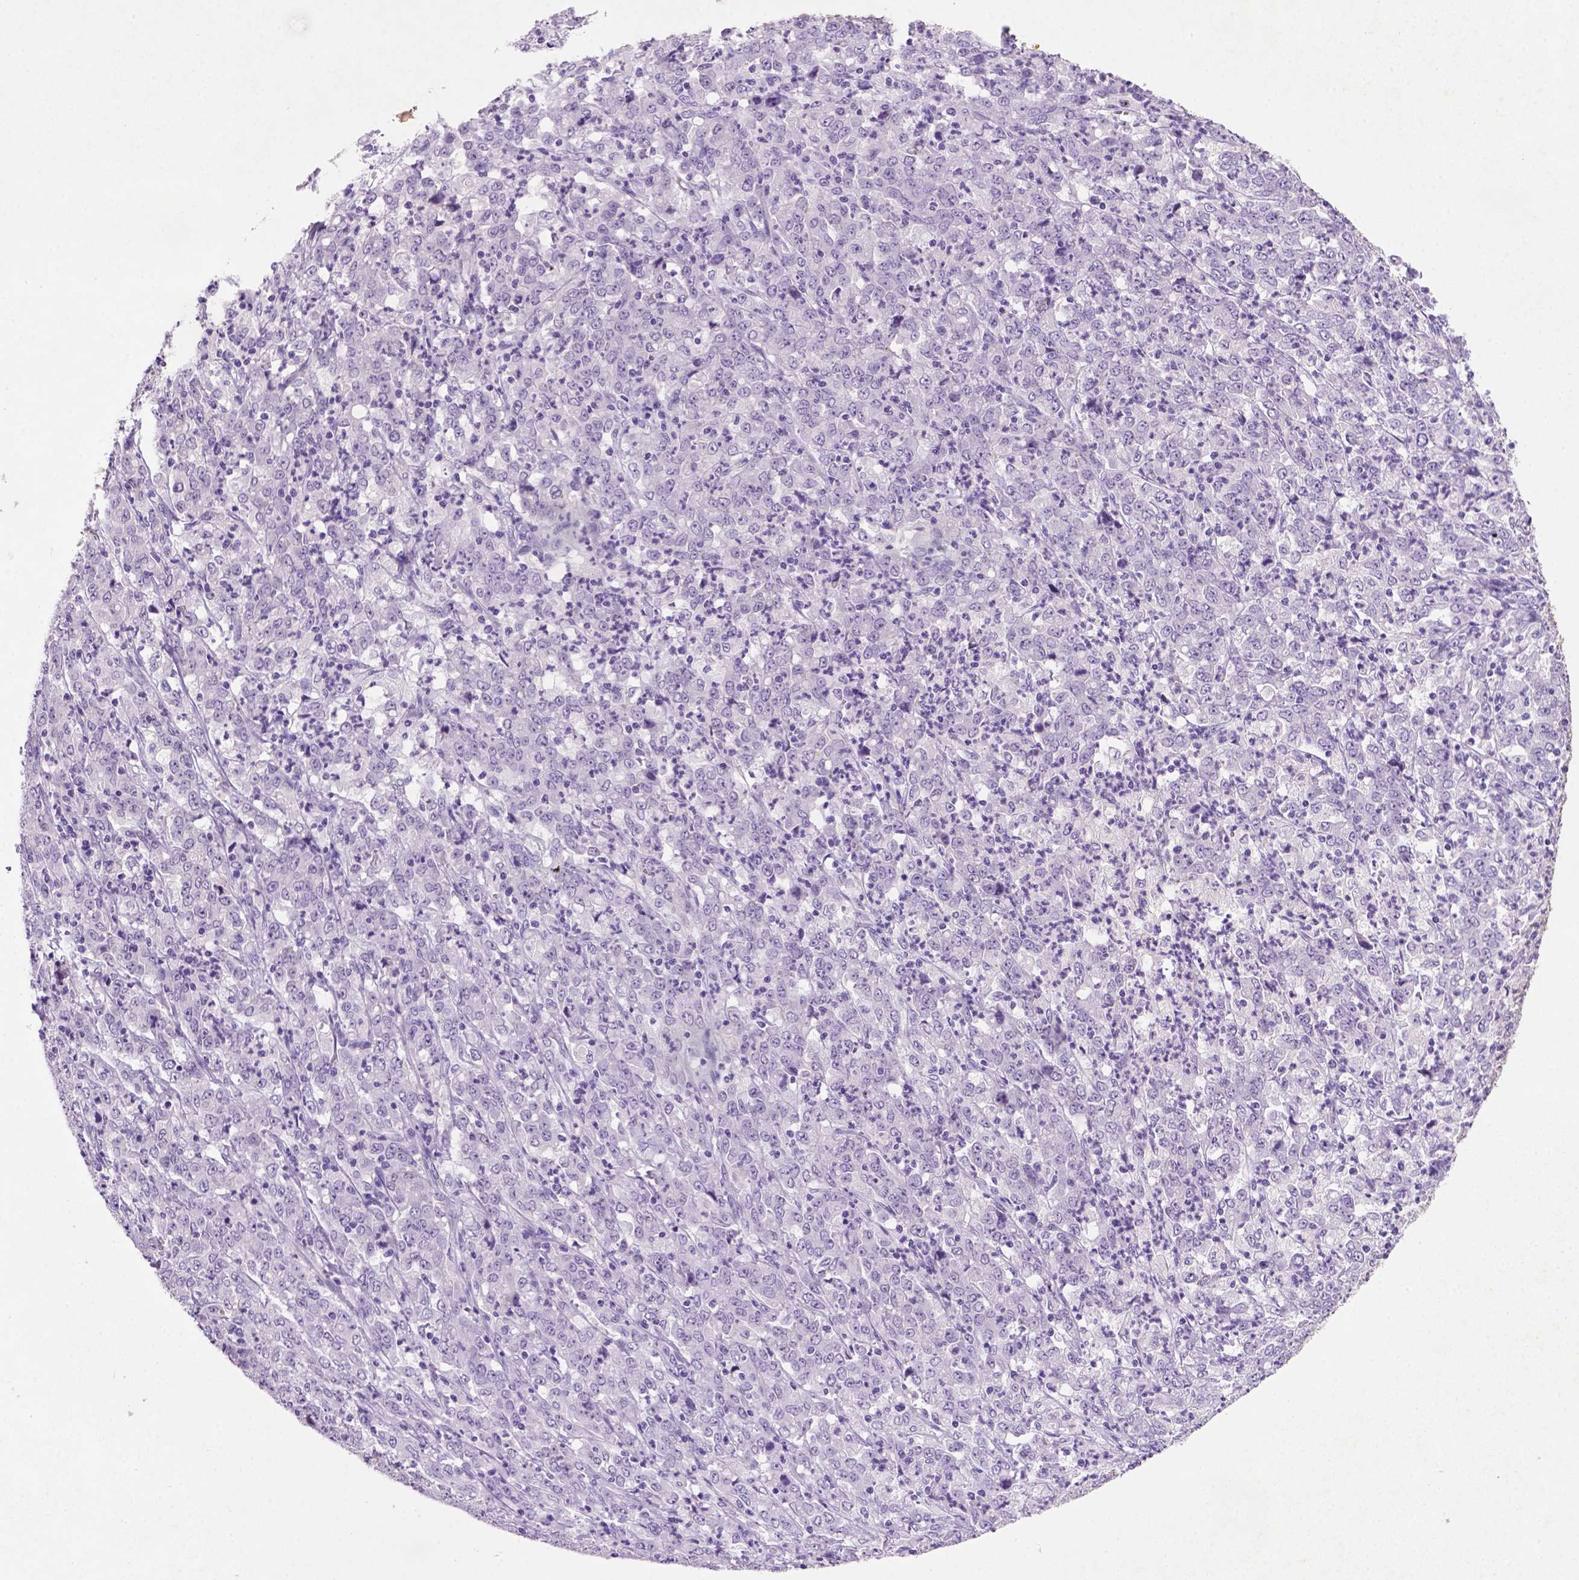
{"staining": {"intensity": "negative", "quantity": "none", "location": "none"}, "tissue": "stomach cancer", "cell_type": "Tumor cells", "image_type": "cancer", "snomed": [{"axis": "morphology", "description": "Adenocarcinoma, NOS"}, {"axis": "topography", "description": "Stomach, lower"}], "caption": "Immunohistochemical staining of stomach cancer (adenocarcinoma) demonstrates no significant expression in tumor cells. (DAB (3,3'-diaminobenzidine) immunohistochemistry (IHC) visualized using brightfield microscopy, high magnification).", "gene": "C18orf21", "patient": {"sex": "female", "age": 71}}